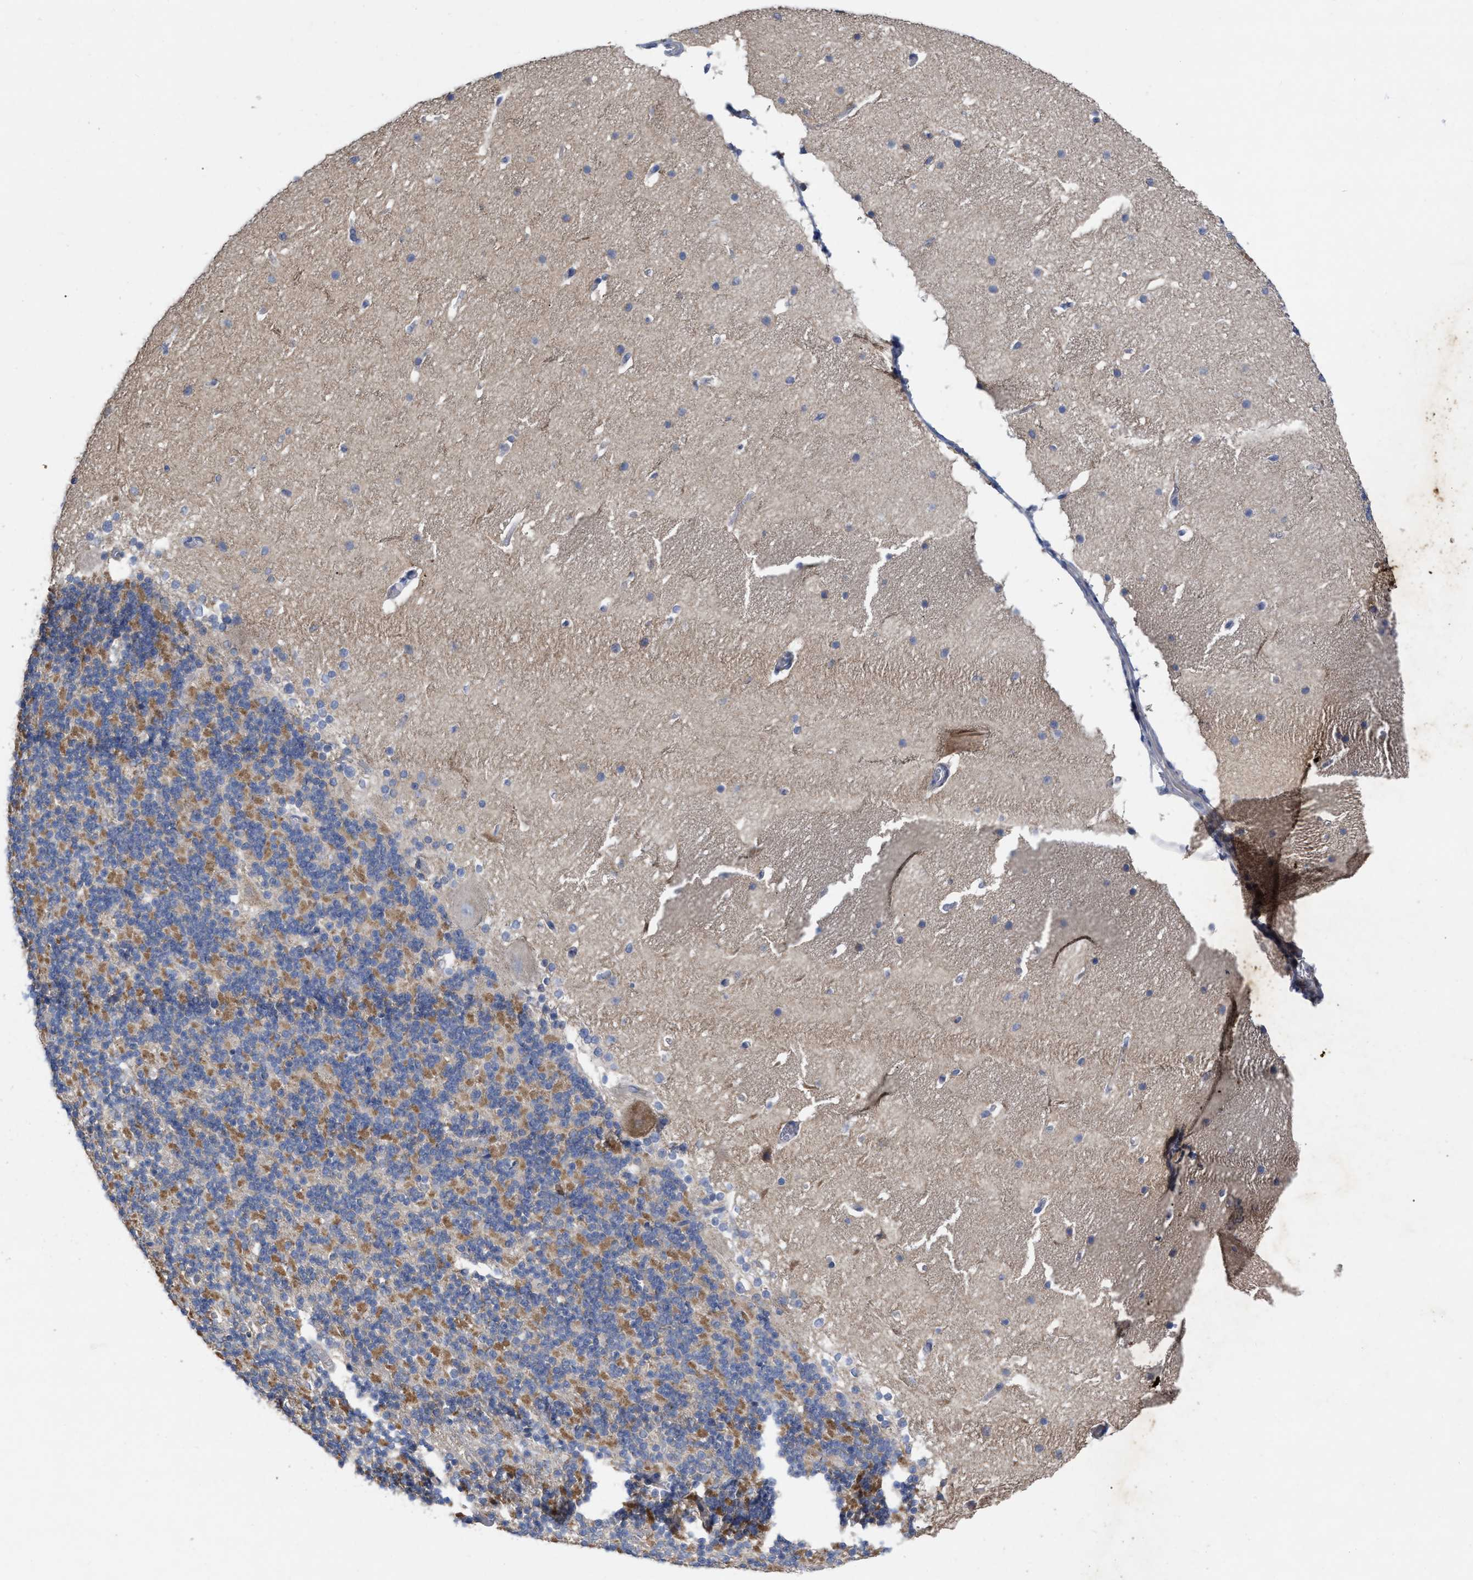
{"staining": {"intensity": "moderate", "quantity": ">75%", "location": "cytoplasmic/membranous"}, "tissue": "cerebellum", "cell_type": "Cells in granular layer", "image_type": "normal", "snomed": [{"axis": "morphology", "description": "Normal tissue, NOS"}, {"axis": "topography", "description": "Cerebellum"}], "caption": "Immunohistochemical staining of benign cerebellum displays >75% levels of moderate cytoplasmic/membranous protein expression in about >75% of cells in granular layer.", "gene": "VIP", "patient": {"sex": "female", "age": 19}}